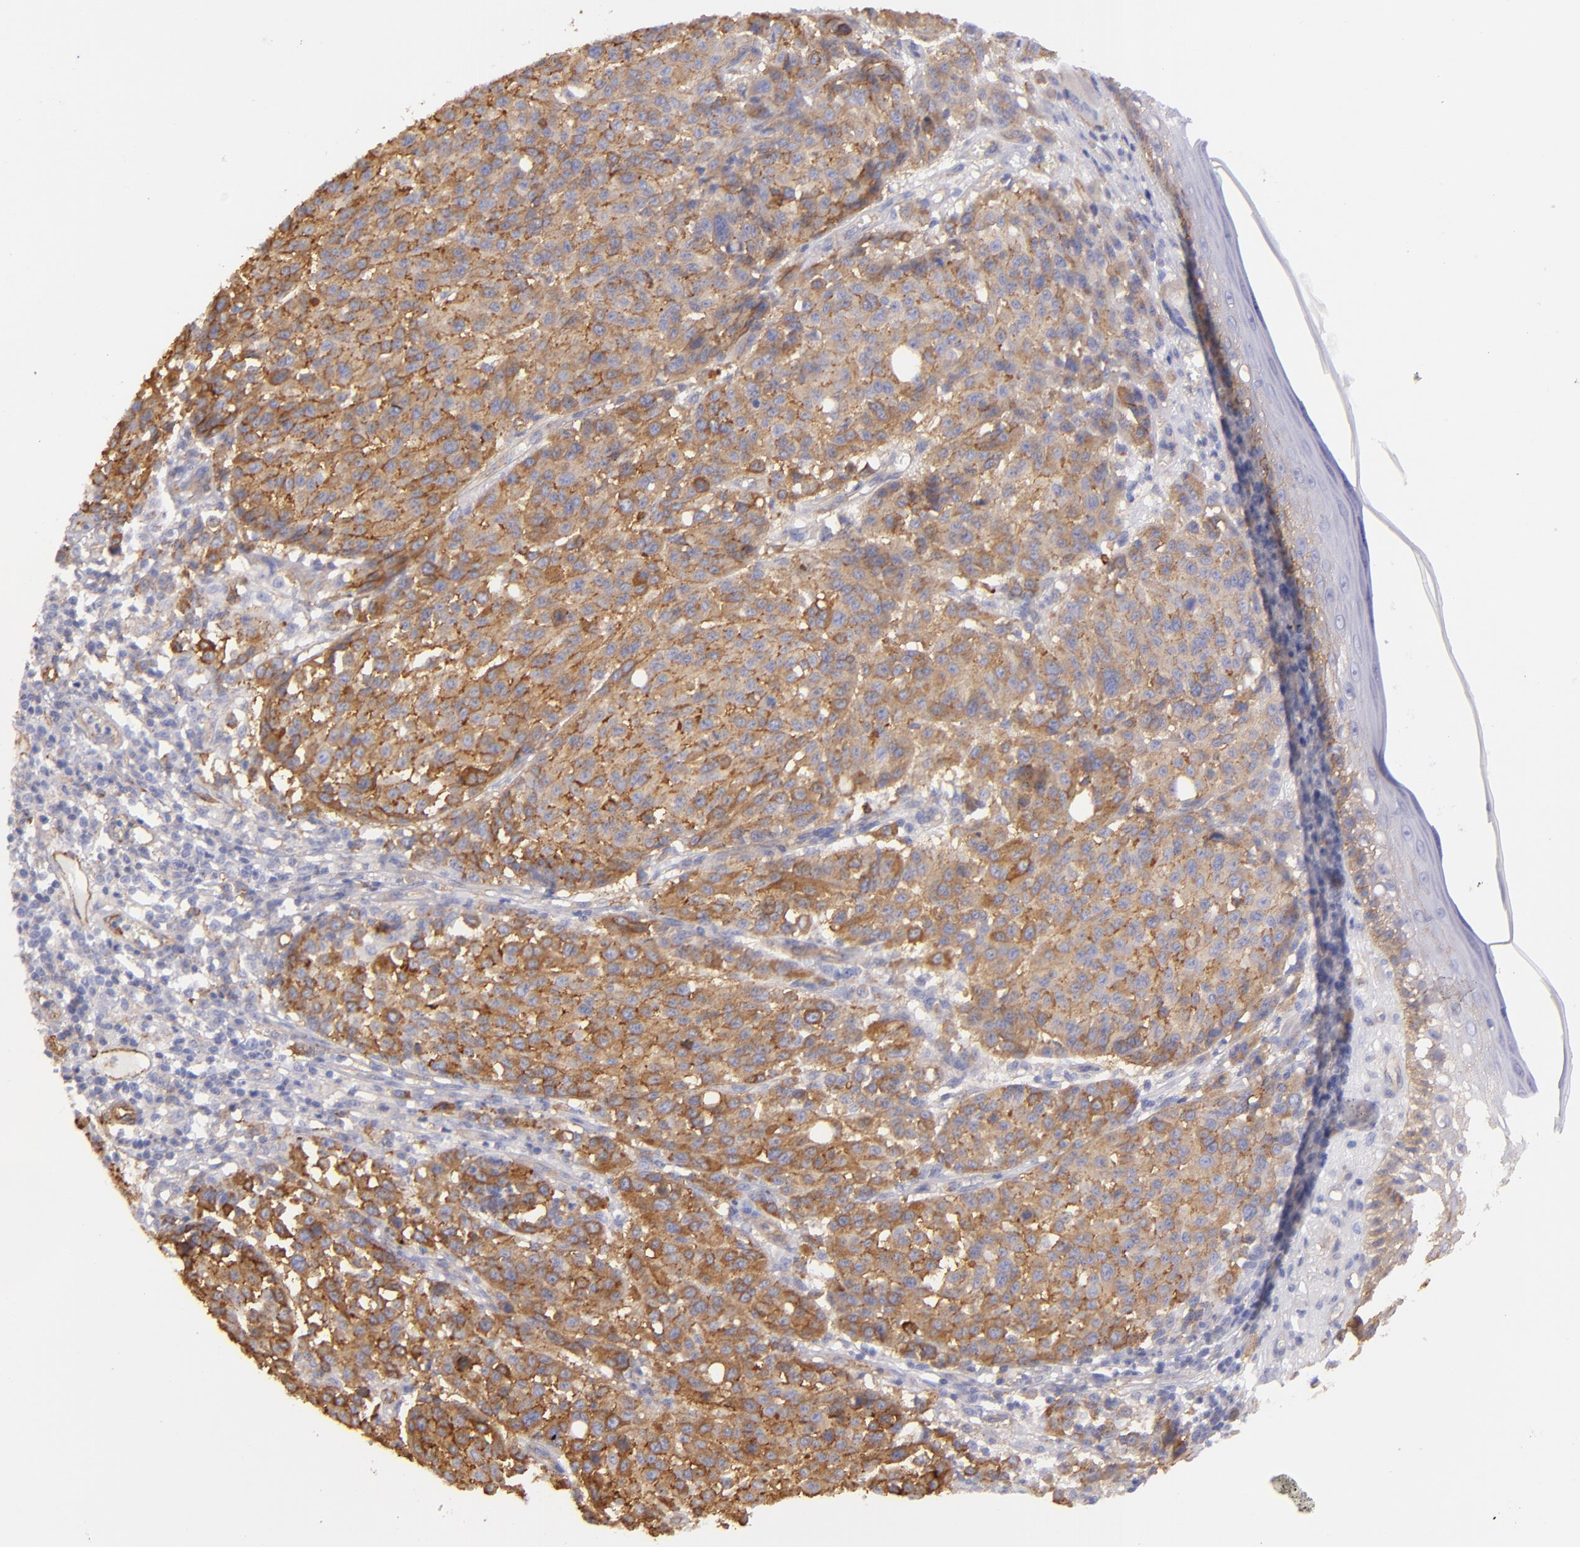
{"staining": {"intensity": "moderate", "quantity": ">75%", "location": "cytoplasmic/membranous"}, "tissue": "melanoma", "cell_type": "Tumor cells", "image_type": "cancer", "snomed": [{"axis": "morphology", "description": "Malignant melanoma, NOS"}, {"axis": "topography", "description": "Skin"}], "caption": "DAB (3,3'-diaminobenzidine) immunohistochemical staining of human malignant melanoma exhibits moderate cytoplasmic/membranous protein staining in about >75% of tumor cells. Immunohistochemistry (ihc) stains the protein of interest in brown and the nuclei are stained blue.", "gene": "CD151", "patient": {"sex": "female", "age": 49}}